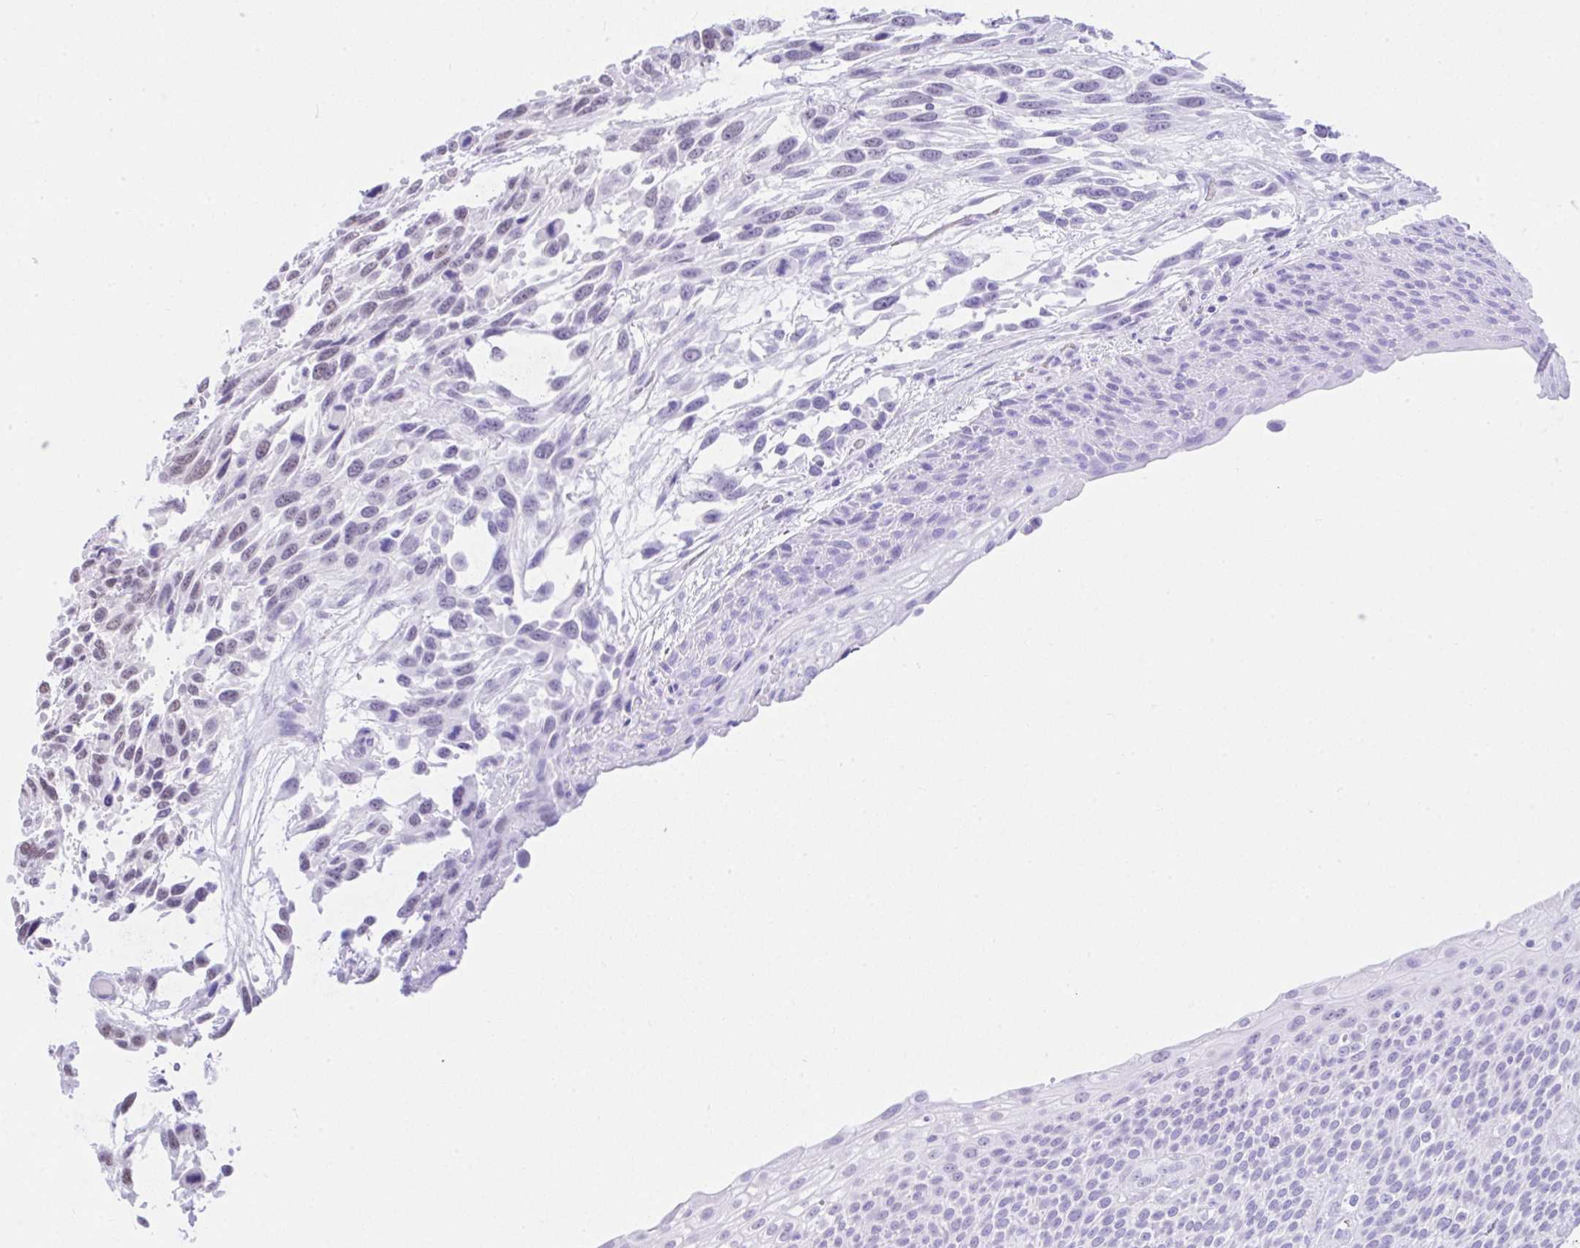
{"staining": {"intensity": "strong", "quantity": "25%-75%", "location": "nuclear"}, "tissue": "urothelial cancer", "cell_type": "Tumor cells", "image_type": "cancer", "snomed": [{"axis": "morphology", "description": "Urothelial carcinoma, High grade"}, {"axis": "topography", "description": "Urinary bladder"}], "caption": "High-power microscopy captured an IHC micrograph of urothelial carcinoma (high-grade), revealing strong nuclear staining in about 25%-75% of tumor cells.", "gene": "CCDC12", "patient": {"sex": "female", "age": 70}}